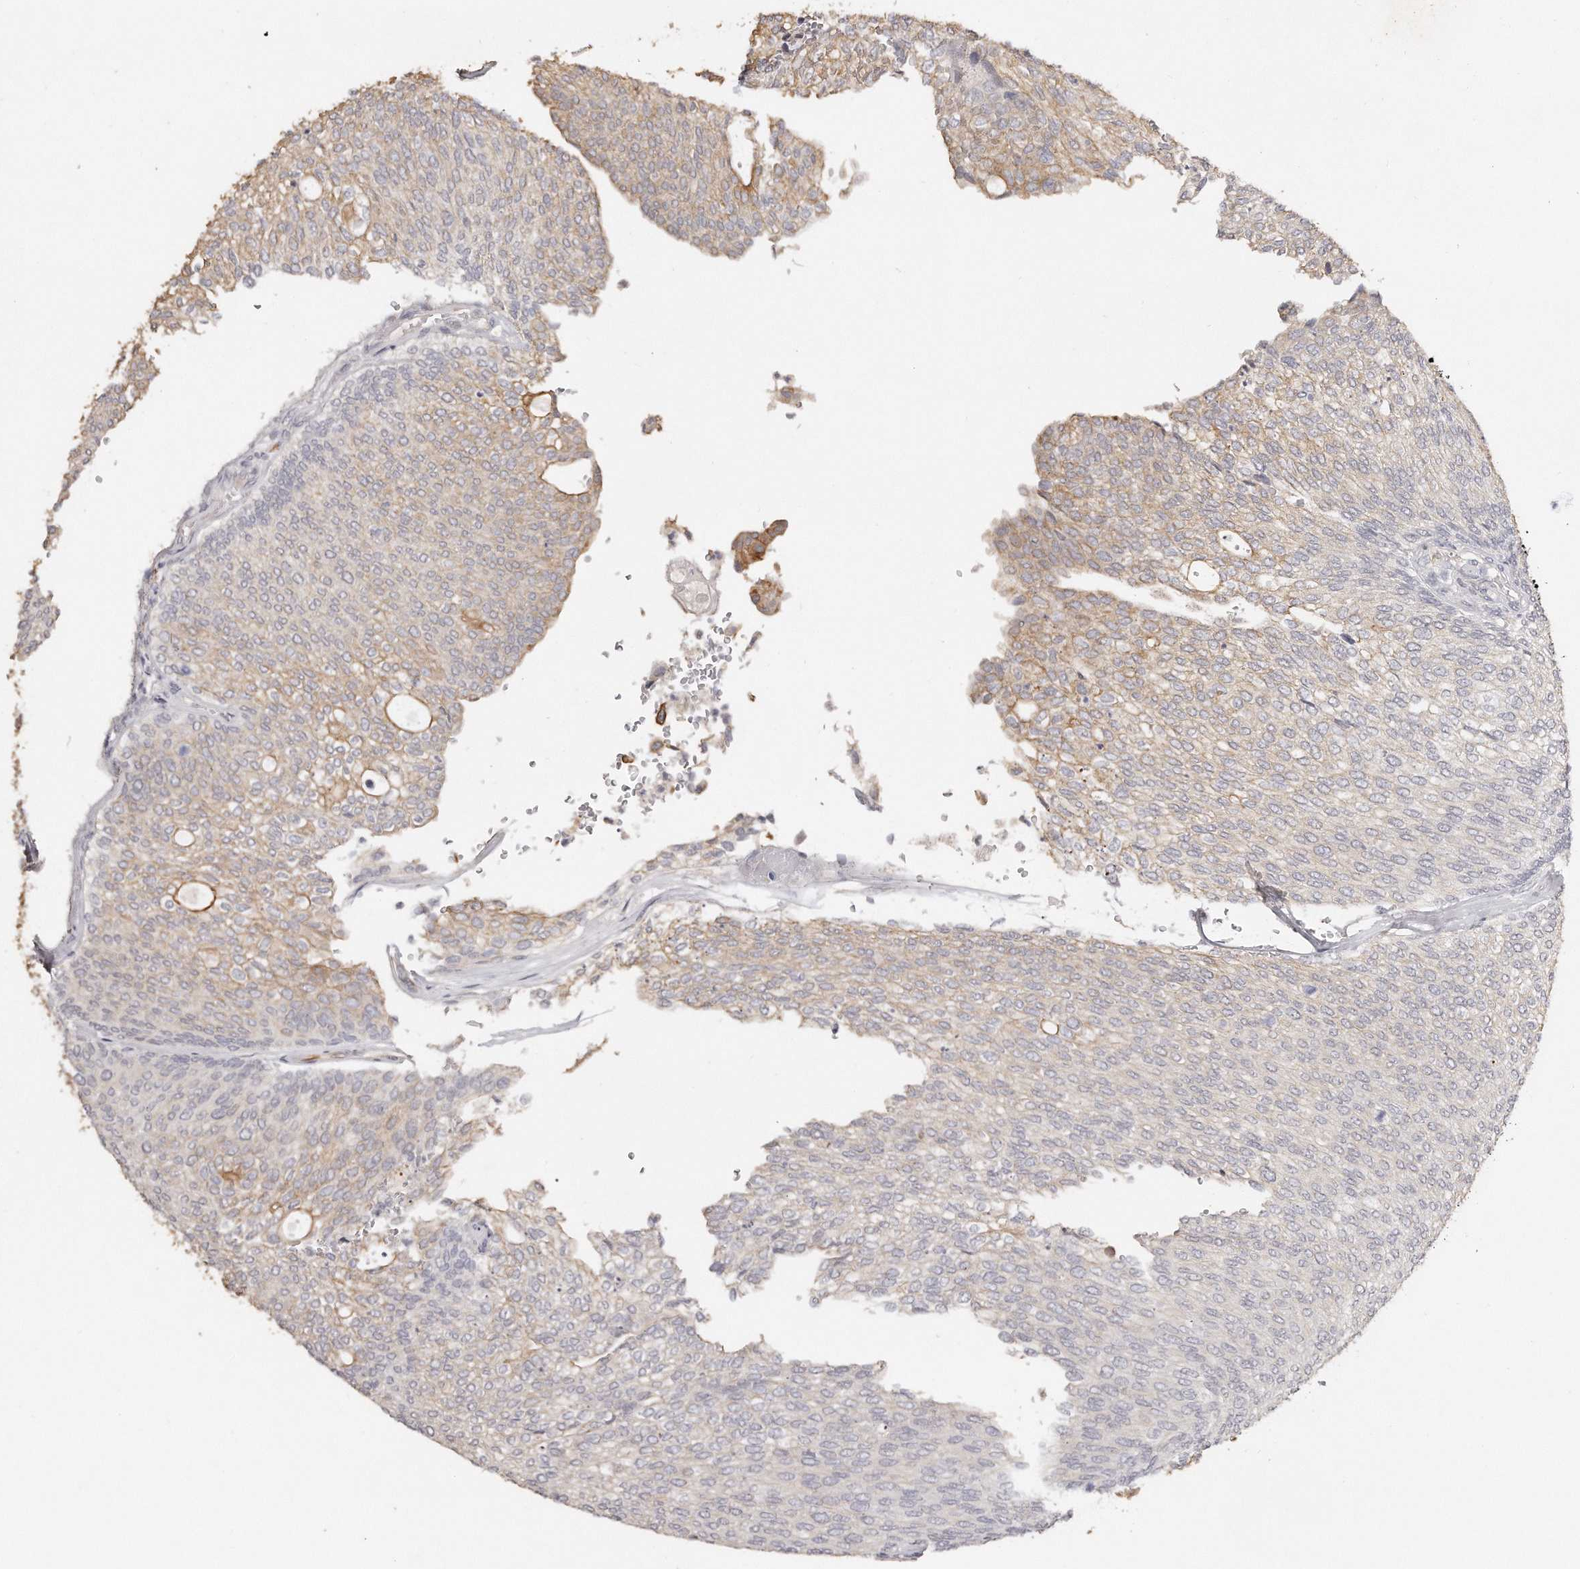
{"staining": {"intensity": "moderate", "quantity": "<25%", "location": "cytoplasmic/membranous"}, "tissue": "urothelial cancer", "cell_type": "Tumor cells", "image_type": "cancer", "snomed": [{"axis": "morphology", "description": "Urothelial carcinoma, Low grade"}, {"axis": "topography", "description": "Urinary bladder"}], "caption": "Brown immunohistochemical staining in low-grade urothelial carcinoma exhibits moderate cytoplasmic/membranous expression in approximately <25% of tumor cells.", "gene": "ZYG11A", "patient": {"sex": "female", "age": 79}}